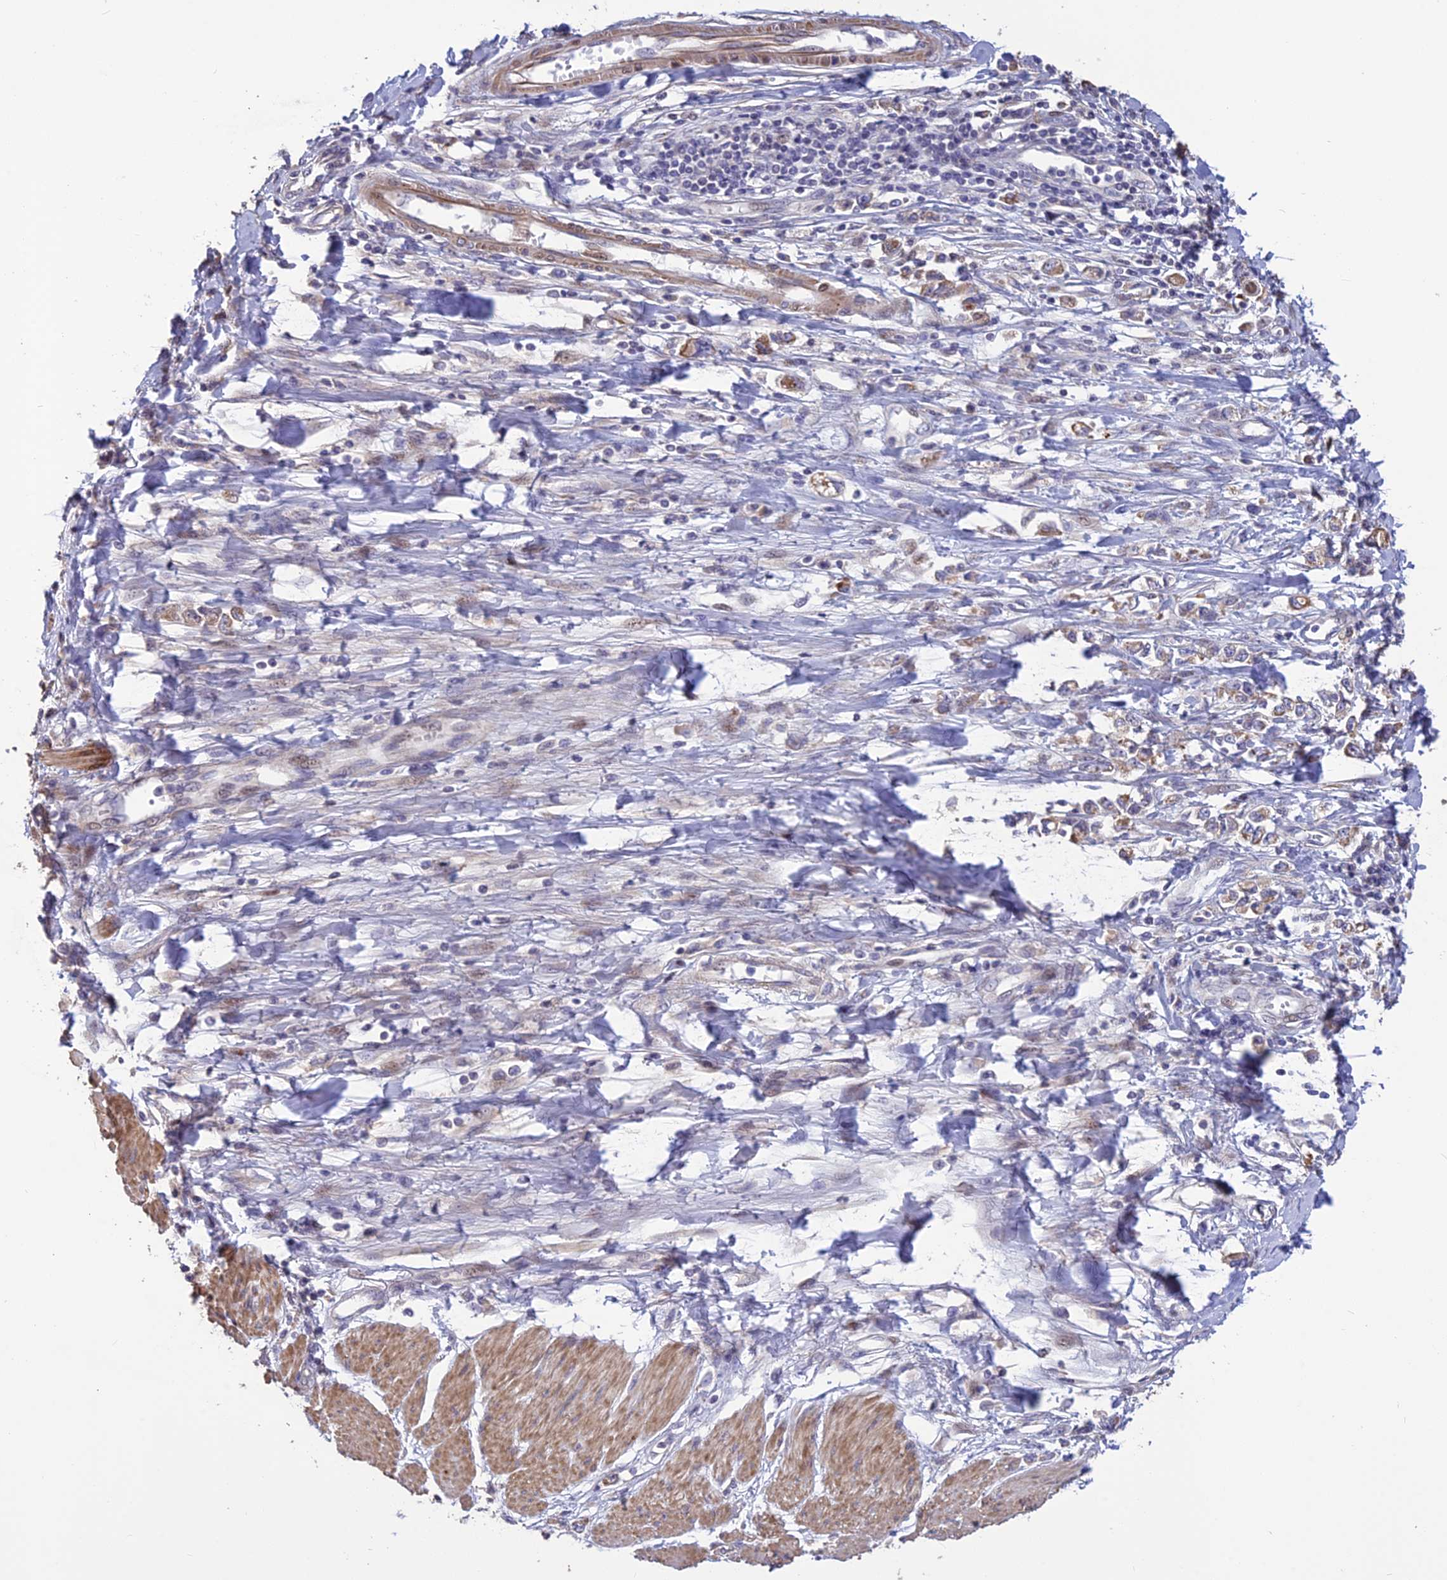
{"staining": {"intensity": "moderate", "quantity": ">75%", "location": "cytoplasmic/membranous"}, "tissue": "stomach cancer", "cell_type": "Tumor cells", "image_type": "cancer", "snomed": [{"axis": "morphology", "description": "Adenocarcinoma, NOS"}, {"axis": "topography", "description": "Stomach"}], "caption": "An IHC histopathology image of neoplastic tissue is shown. Protein staining in brown labels moderate cytoplasmic/membranous positivity in stomach cancer (adenocarcinoma) within tumor cells.", "gene": "SPG21", "patient": {"sex": "female", "age": 76}}